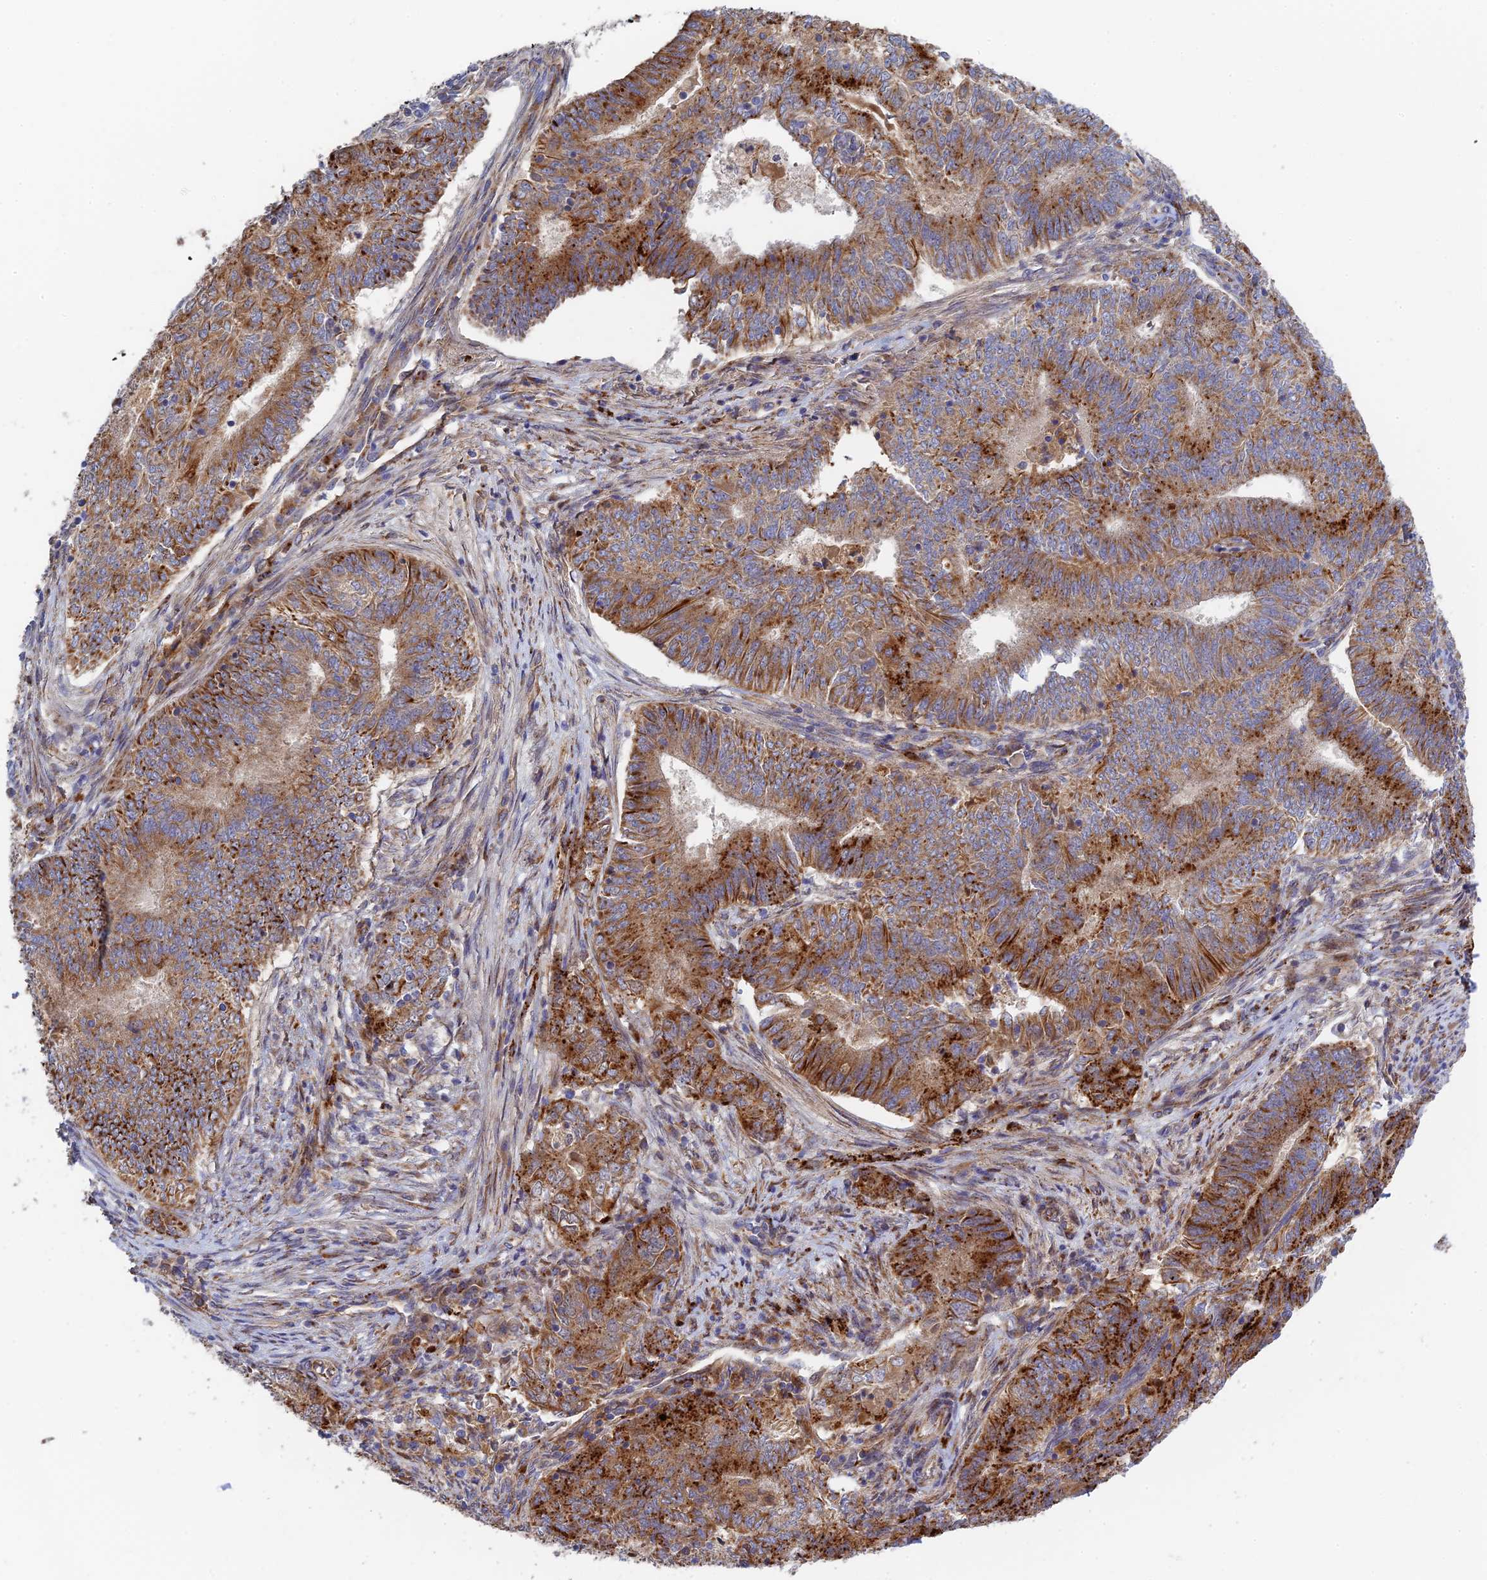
{"staining": {"intensity": "moderate", "quantity": ">75%", "location": "cytoplasmic/membranous"}, "tissue": "endometrial cancer", "cell_type": "Tumor cells", "image_type": "cancer", "snomed": [{"axis": "morphology", "description": "Adenocarcinoma, NOS"}, {"axis": "topography", "description": "Endometrium"}], "caption": "Tumor cells show moderate cytoplasmic/membranous staining in about >75% of cells in endometrial adenocarcinoma. The staining is performed using DAB brown chromogen to label protein expression. The nuclei are counter-stained blue using hematoxylin.", "gene": "PPP2R3C", "patient": {"sex": "female", "age": 62}}